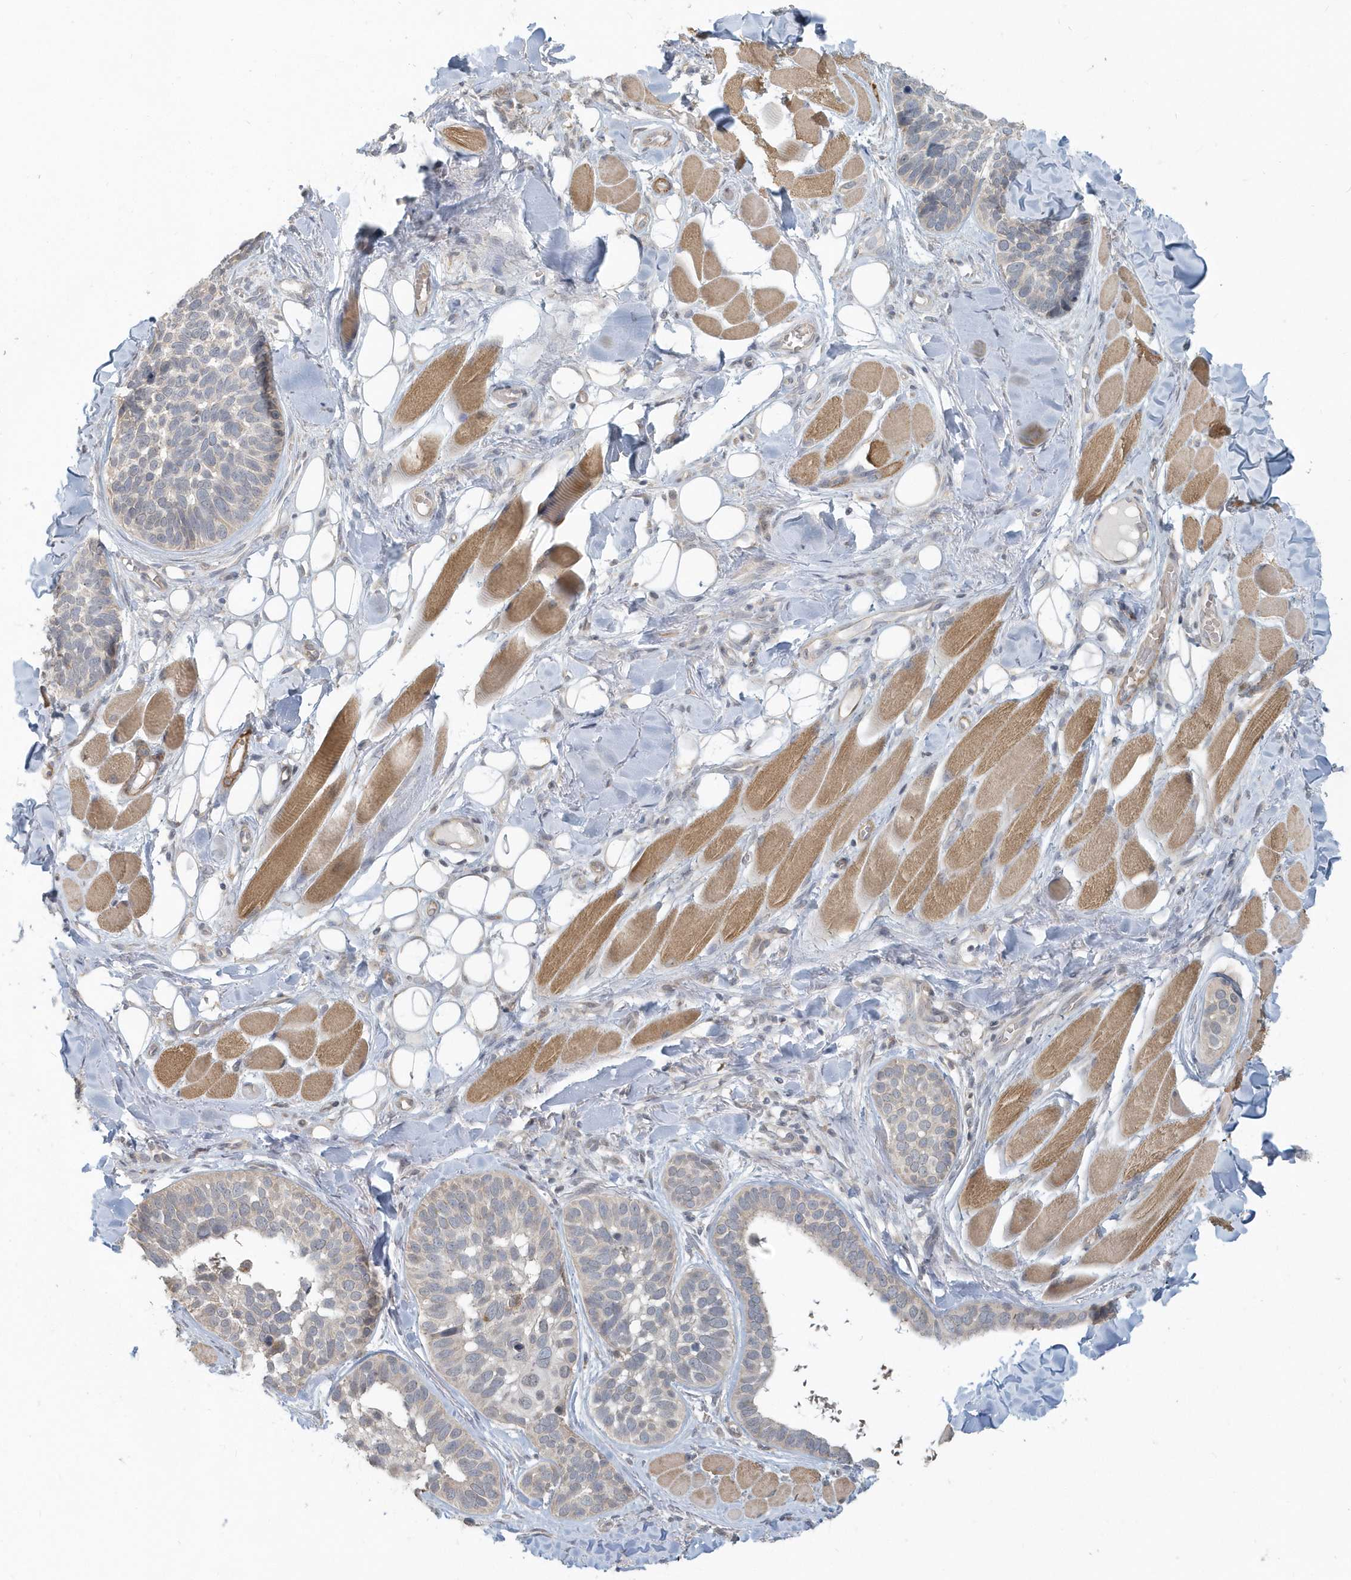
{"staining": {"intensity": "negative", "quantity": "none", "location": "none"}, "tissue": "skin cancer", "cell_type": "Tumor cells", "image_type": "cancer", "snomed": [{"axis": "morphology", "description": "Basal cell carcinoma"}, {"axis": "topography", "description": "Skin"}], "caption": "A histopathology image of human skin basal cell carcinoma is negative for staining in tumor cells. Nuclei are stained in blue.", "gene": "NAPB", "patient": {"sex": "male", "age": 62}}